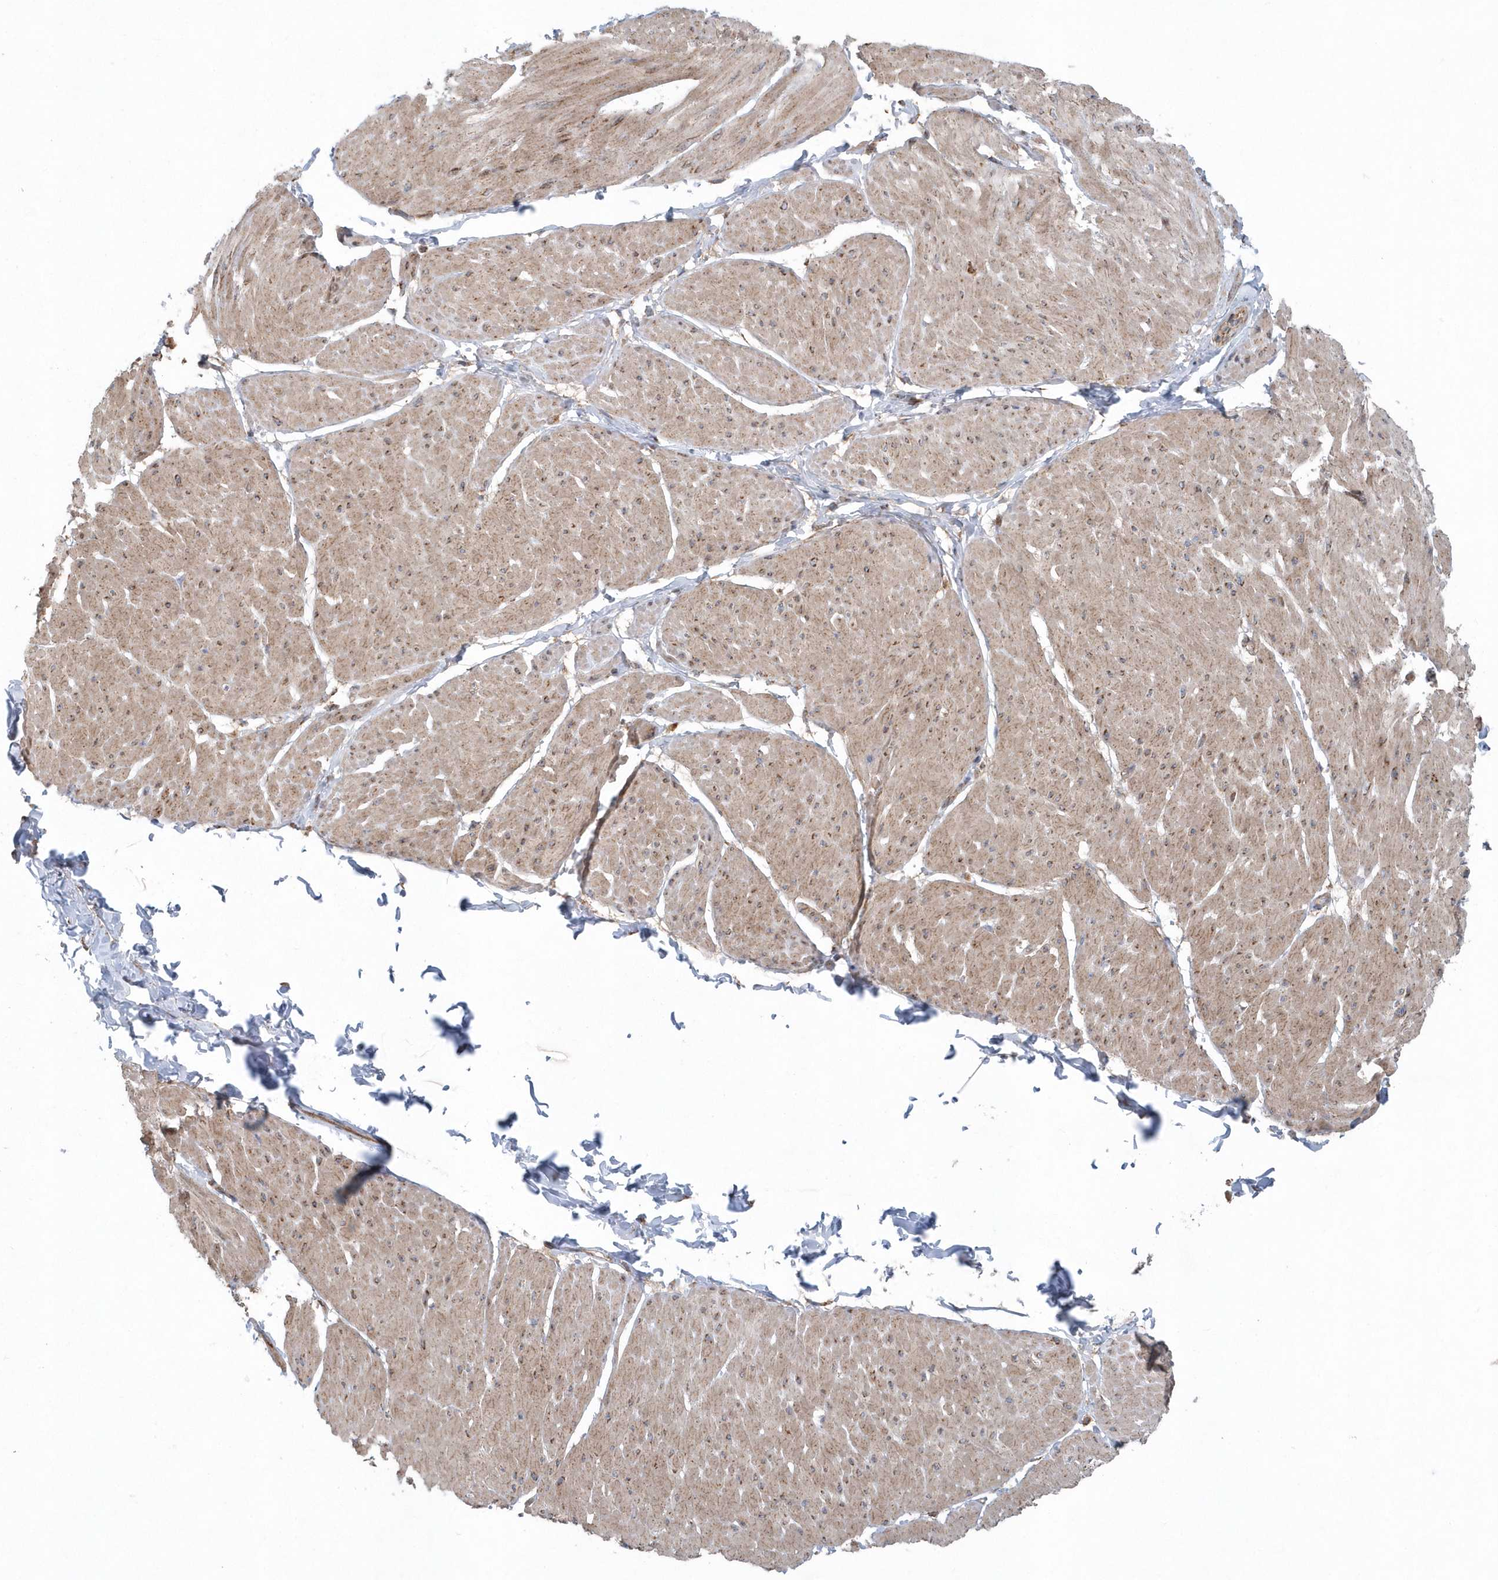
{"staining": {"intensity": "weak", "quantity": ">75%", "location": "cytoplasmic/membranous"}, "tissue": "smooth muscle", "cell_type": "Smooth muscle cells", "image_type": "normal", "snomed": [{"axis": "morphology", "description": "Urothelial carcinoma, High grade"}, {"axis": "topography", "description": "Urinary bladder"}], "caption": "DAB (3,3'-diaminobenzidine) immunohistochemical staining of normal smooth muscle exhibits weak cytoplasmic/membranous protein staining in approximately >75% of smooth muscle cells.", "gene": "PPP1R7", "patient": {"sex": "male", "age": 46}}